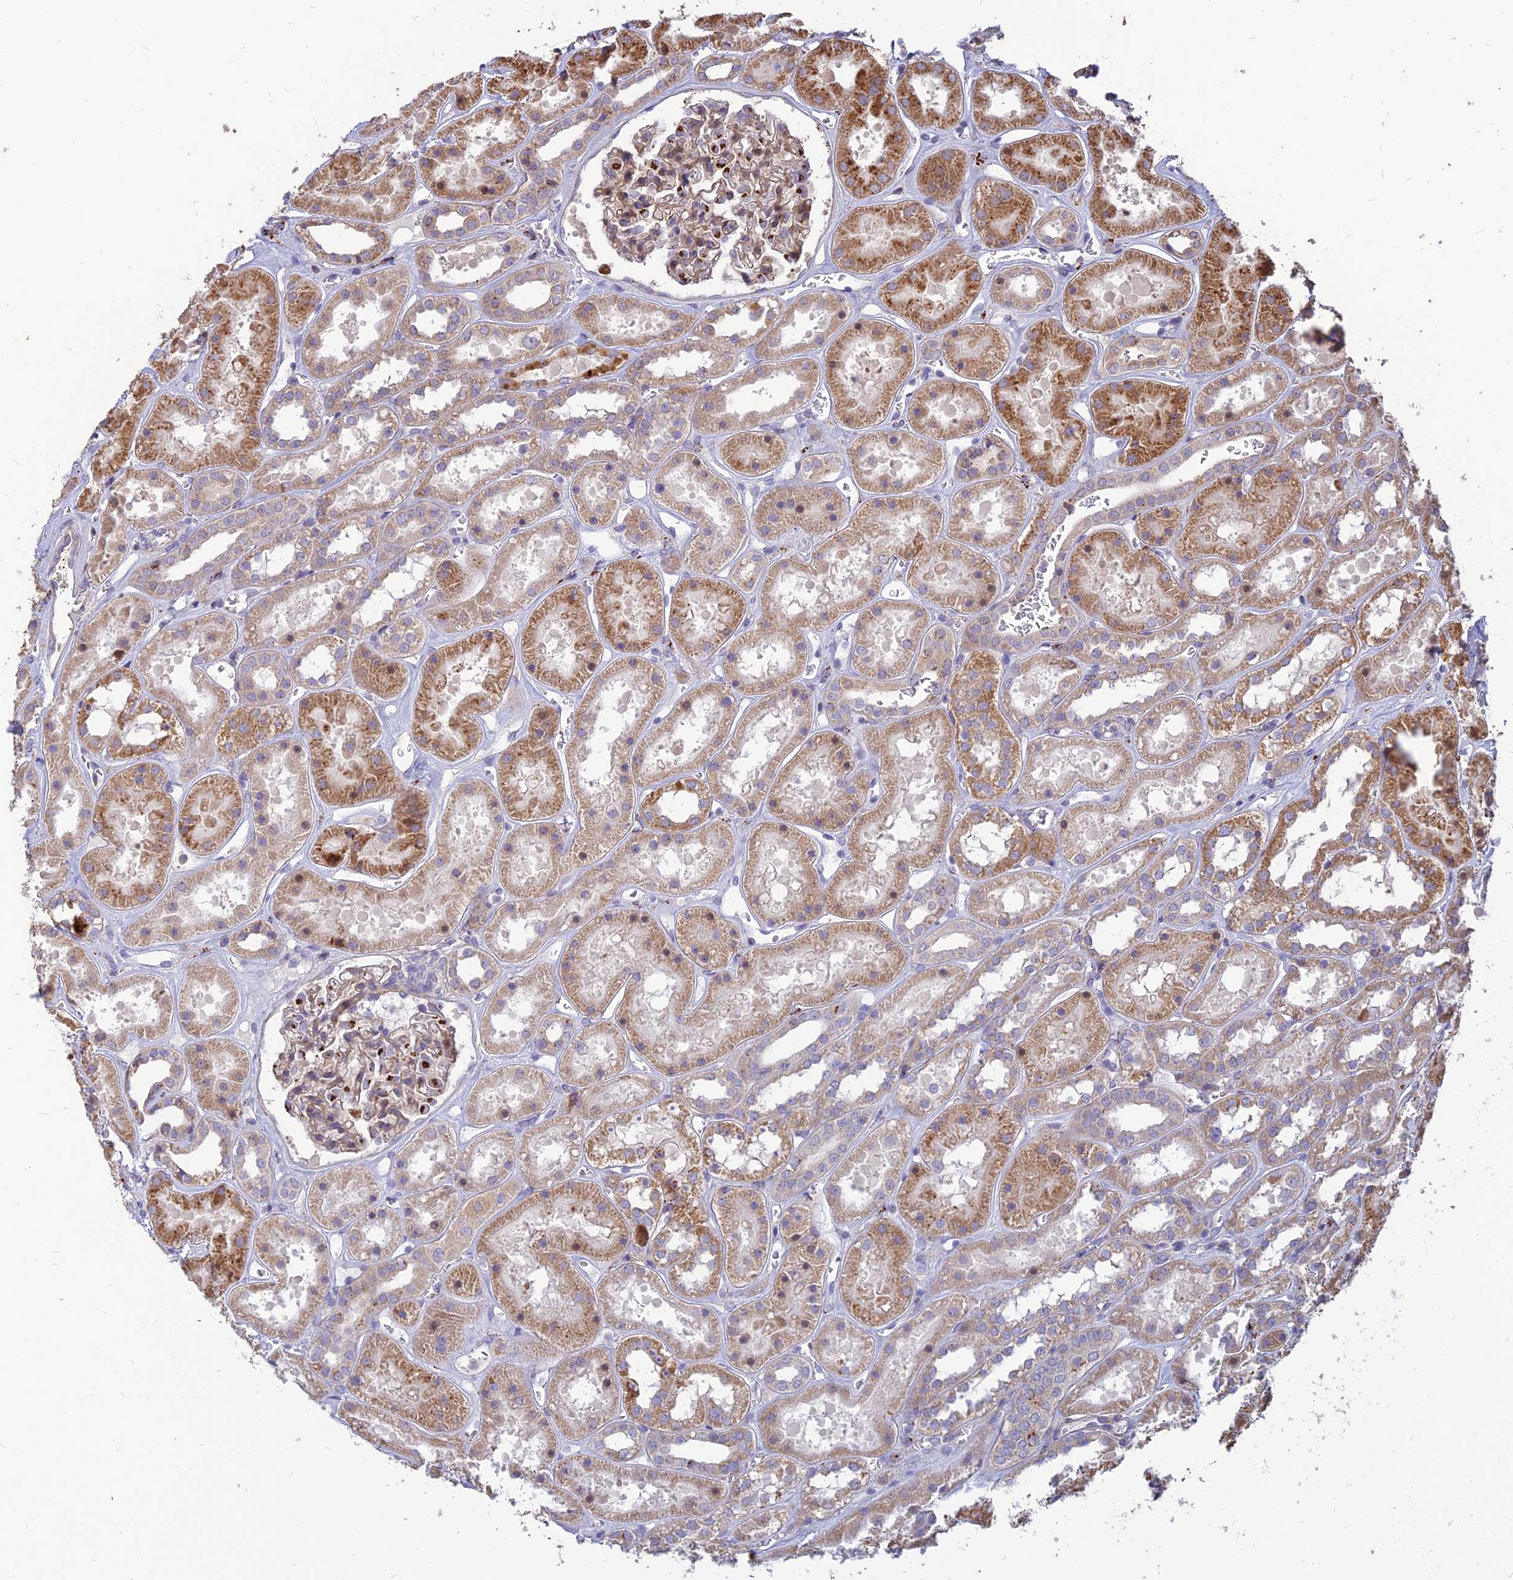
{"staining": {"intensity": "strong", "quantity": "25%-75%", "location": "cytoplasmic/membranous"}, "tissue": "kidney", "cell_type": "Cells in glomeruli", "image_type": "normal", "snomed": [{"axis": "morphology", "description": "Normal tissue, NOS"}, {"axis": "topography", "description": "Kidney"}], "caption": "Immunohistochemical staining of normal kidney demonstrates strong cytoplasmic/membranous protein positivity in about 25%-75% of cells in glomeruli.", "gene": "ST3GAL6", "patient": {"sex": "female", "age": 41}}